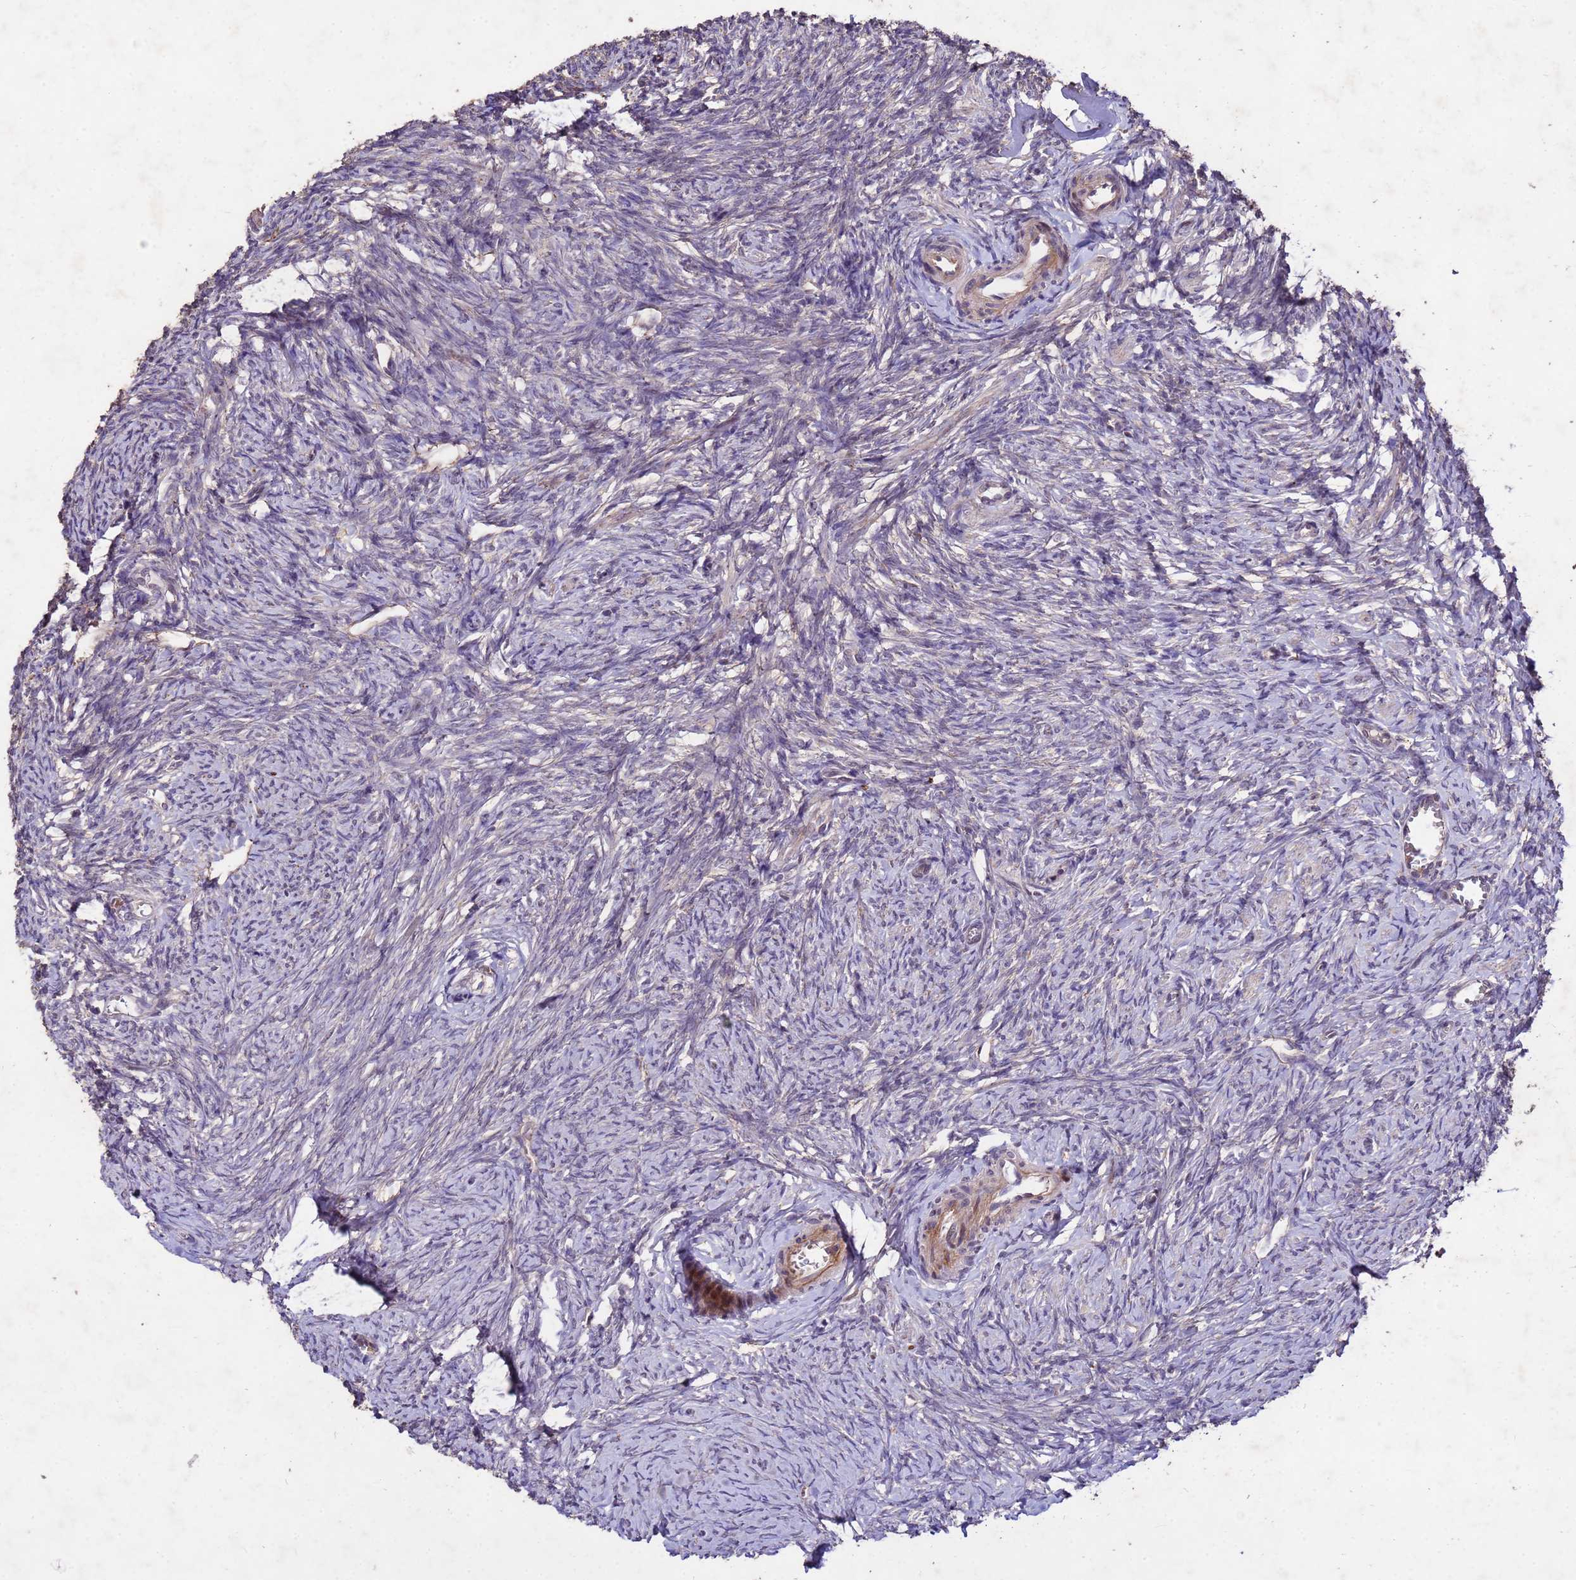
{"staining": {"intensity": "moderate", "quantity": ">75%", "location": "cytoplasmic/membranous"}, "tissue": "ovary", "cell_type": "Follicle cells", "image_type": "normal", "snomed": [{"axis": "morphology", "description": "Normal tissue, NOS"}, {"axis": "topography", "description": "Ovary"}], "caption": "This histopathology image reveals IHC staining of unremarkable ovary, with medium moderate cytoplasmic/membranous expression in approximately >75% of follicle cells.", "gene": "TOR4A", "patient": {"sex": "female", "age": 44}}